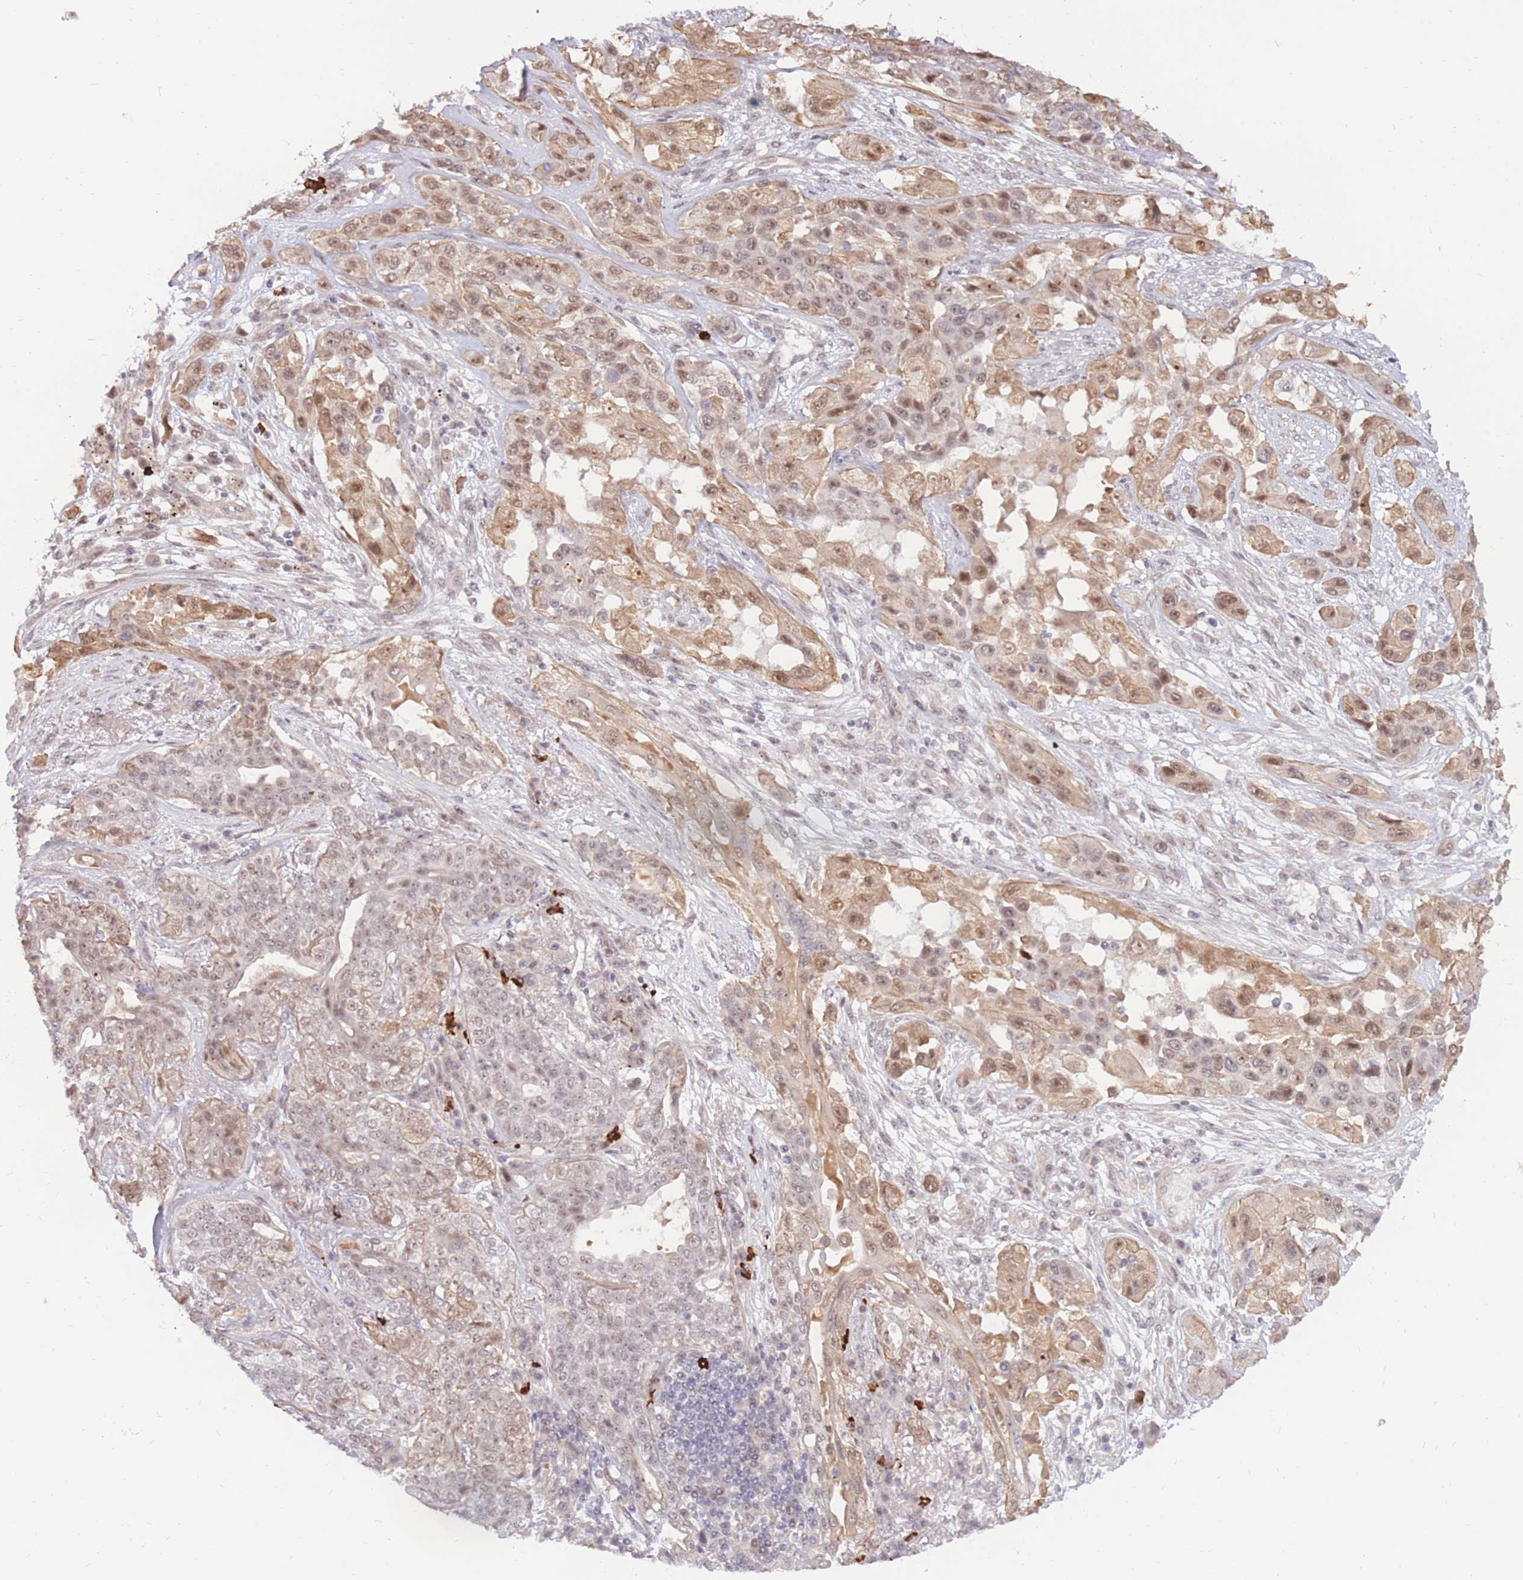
{"staining": {"intensity": "moderate", "quantity": ">75%", "location": "cytoplasmic/membranous,nuclear"}, "tissue": "lung cancer", "cell_type": "Tumor cells", "image_type": "cancer", "snomed": [{"axis": "morphology", "description": "Squamous cell carcinoma, NOS"}, {"axis": "topography", "description": "Lung"}], "caption": "The image demonstrates a brown stain indicating the presence of a protein in the cytoplasmic/membranous and nuclear of tumor cells in squamous cell carcinoma (lung).", "gene": "ERICH6B", "patient": {"sex": "female", "age": 70}}